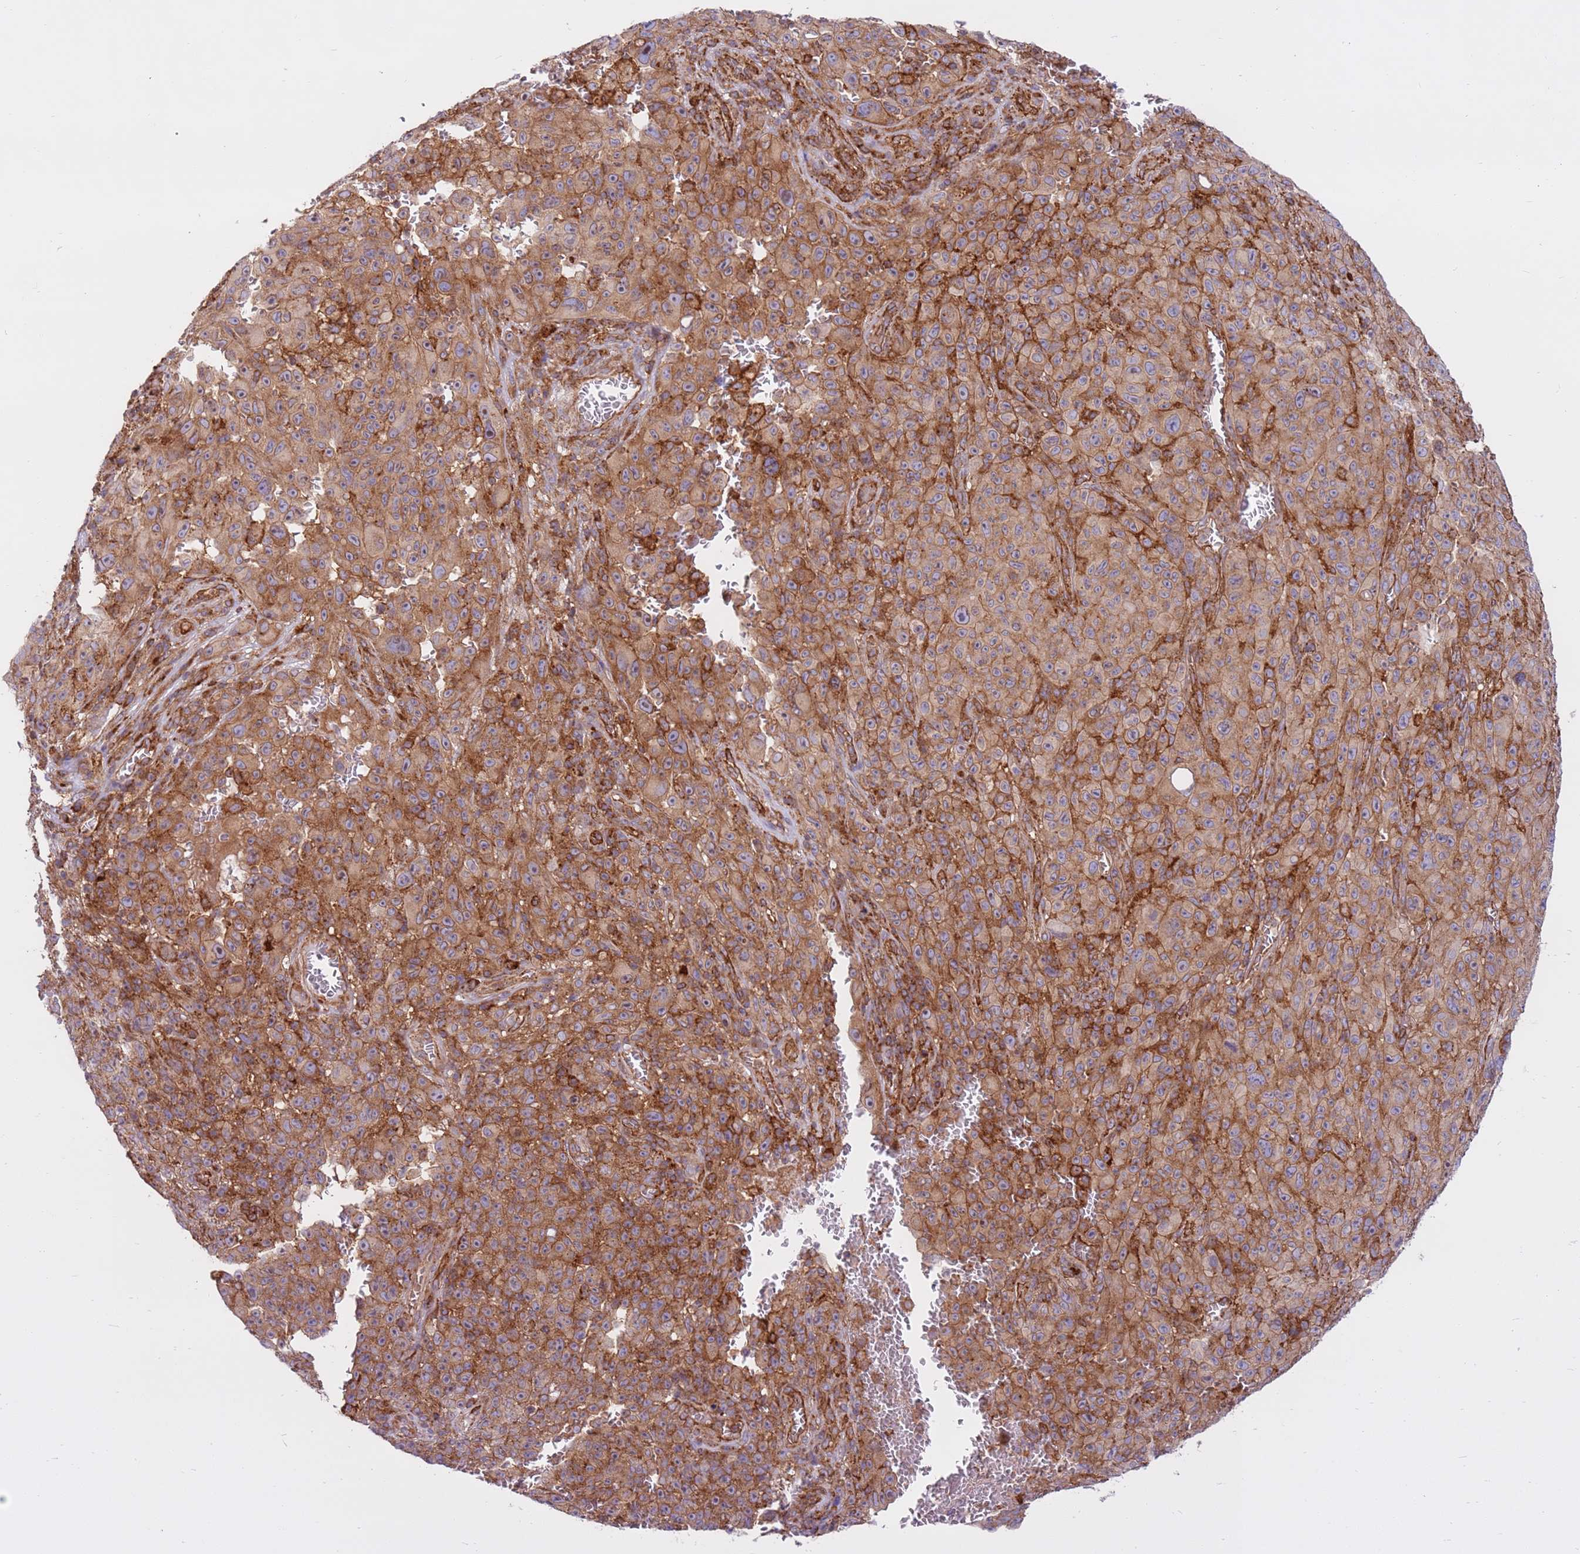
{"staining": {"intensity": "strong", "quantity": ">75%", "location": "cytoplasmic/membranous"}, "tissue": "melanoma", "cell_type": "Tumor cells", "image_type": "cancer", "snomed": [{"axis": "morphology", "description": "Malignant melanoma, NOS"}, {"axis": "topography", "description": "Skin"}], "caption": "Protein positivity by immunohistochemistry (IHC) shows strong cytoplasmic/membranous staining in approximately >75% of tumor cells in melanoma. (brown staining indicates protein expression, while blue staining denotes nuclei).", "gene": "DDX19B", "patient": {"sex": "female", "age": 82}}